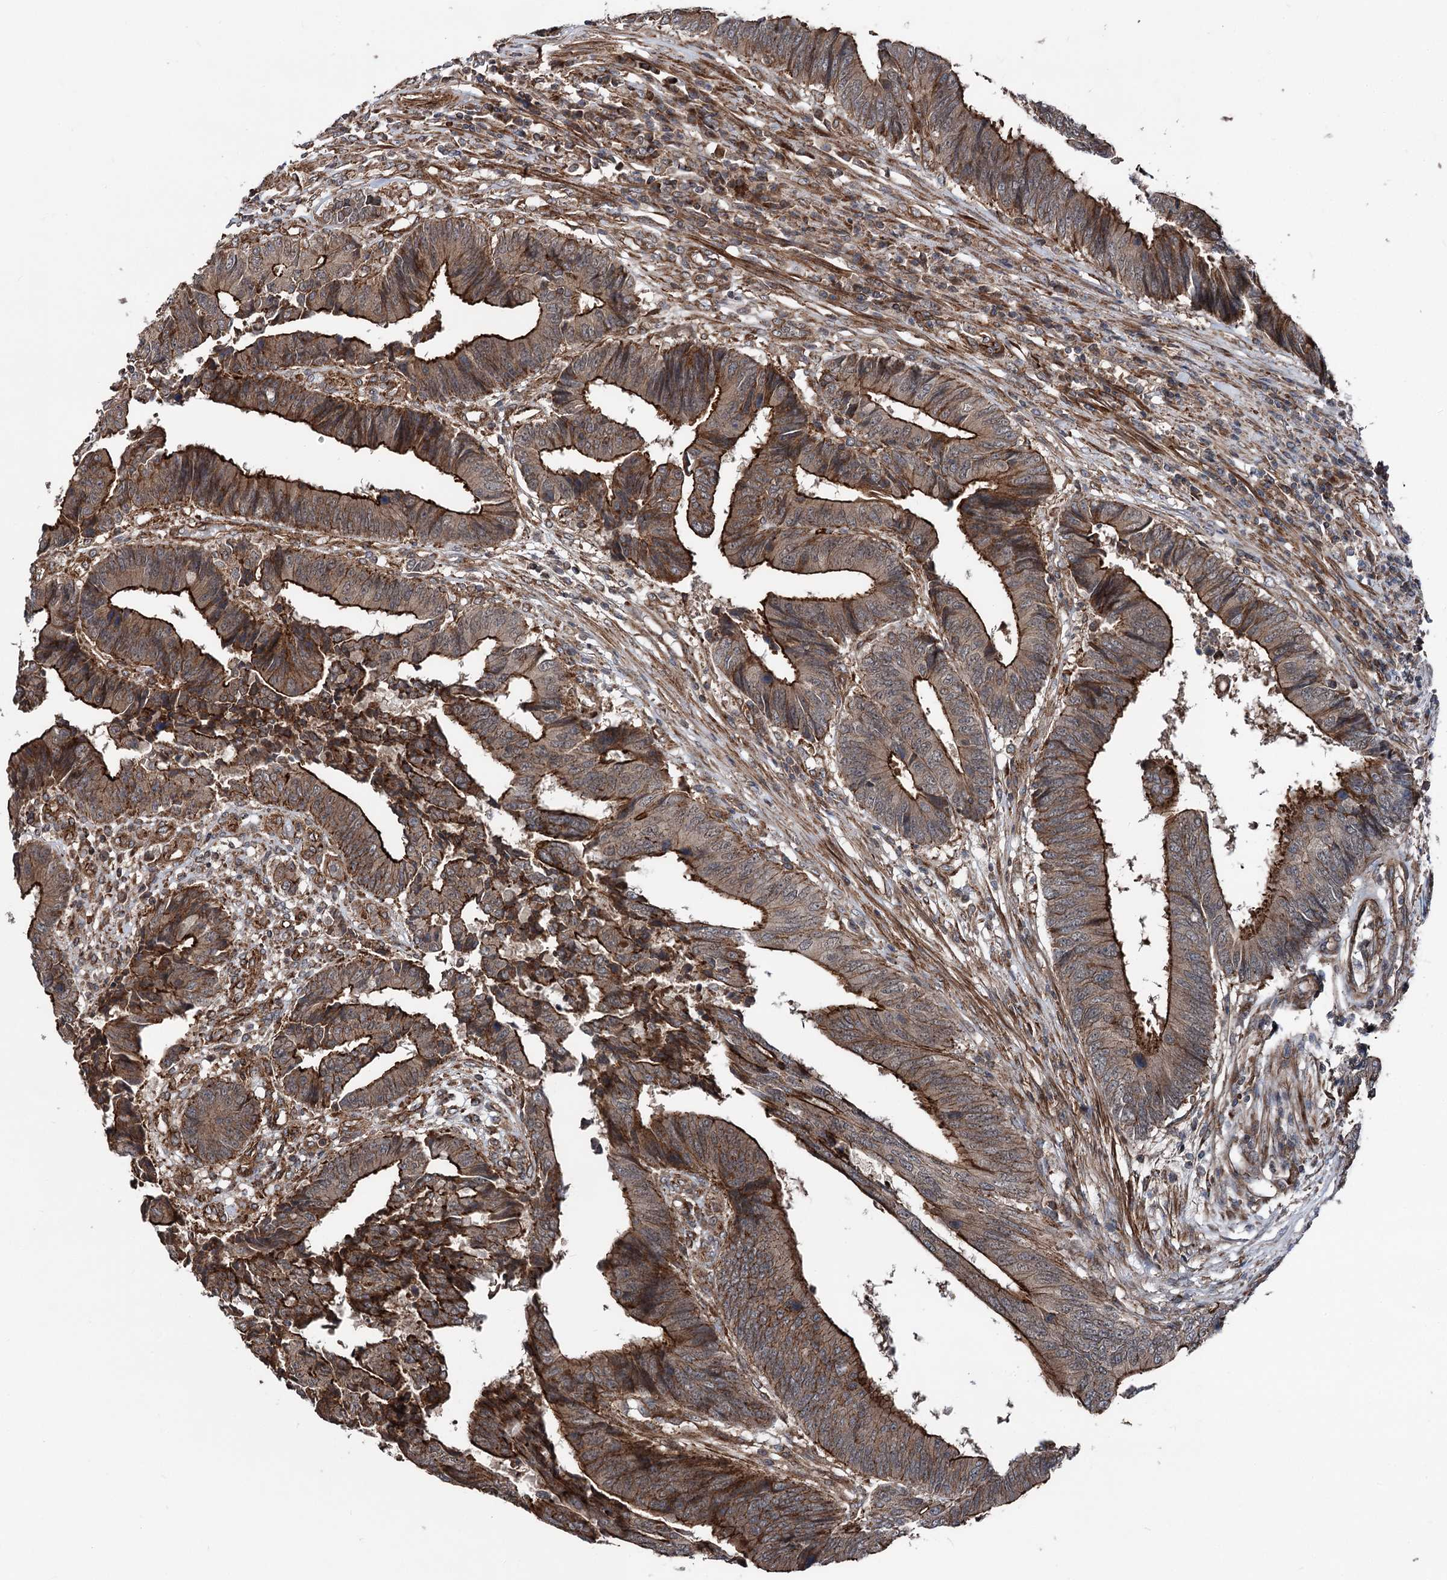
{"staining": {"intensity": "moderate", "quantity": ">75%", "location": "cytoplasmic/membranous"}, "tissue": "colorectal cancer", "cell_type": "Tumor cells", "image_type": "cancer", "snomed": [{"axis": "morphology", "description": "Adenocarcinoma, NOS"}, {"axis": "topography", "description": "Rectum"}], "caption": "Human colorectal cancer stained with a brown dye displays moderate cytoplasmic/membranous positive expression in about >75% of tumor cells.", "gene": "ITFG2", "patient": {"sex": "male", "age": 84}}